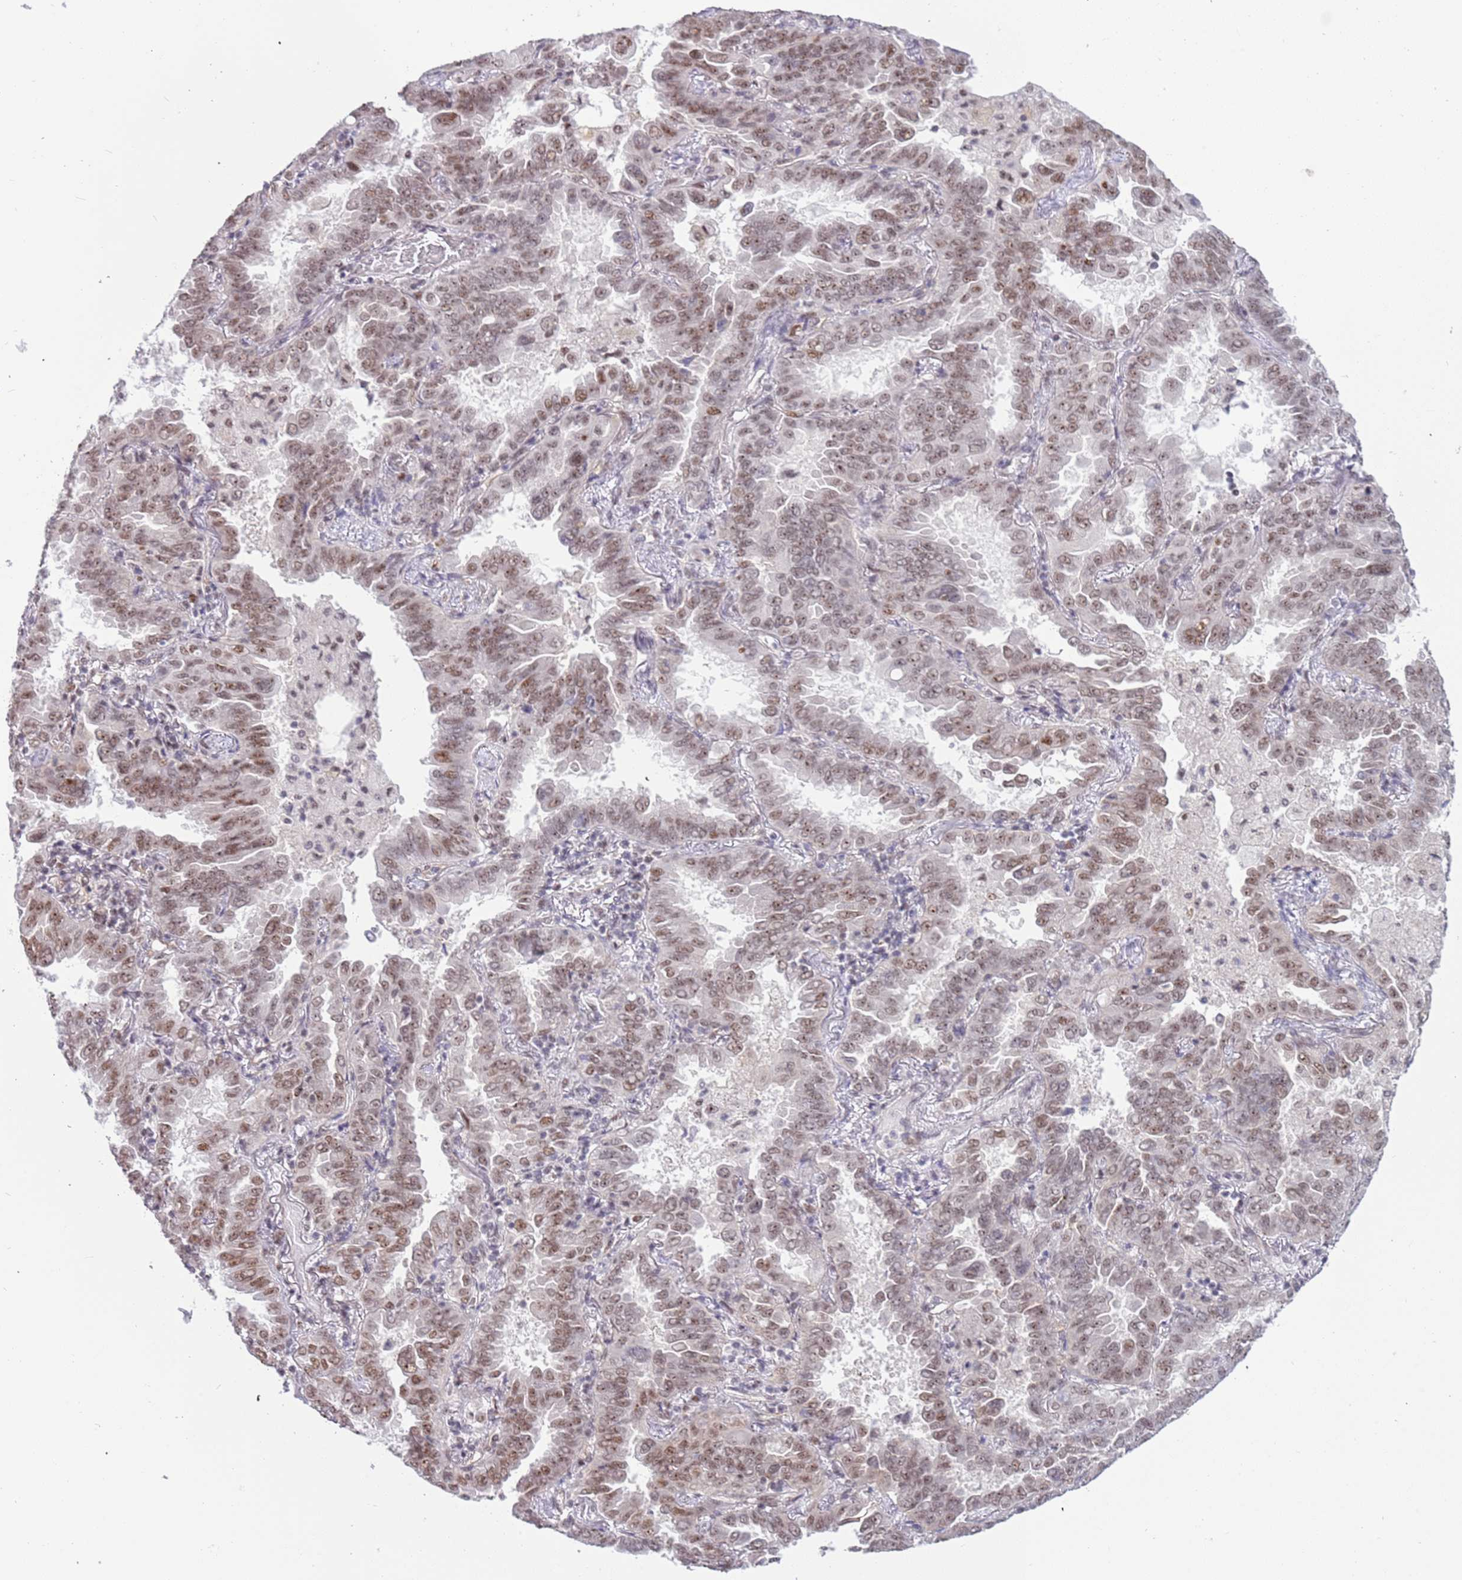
{"staining": {"intensity": "moderate", "quantity": ">75%", "location": "nuclear"}, "tissue": "lung cancer", "cell_type": "Tumor cells", "image_type": "cancer", "snomed": [{"axis": "morphology", "description": "Adenocarcinoma, NOS"}, {"axis": "topography", "description": "Lung"}], "caption": "Brown immunohistochemical staining in lung cancer exhibits moderate nuclear positivity in about >75% of tumor cells.", "gene": "LRMDA", "patient": {"sex": "male", "age": 64}}